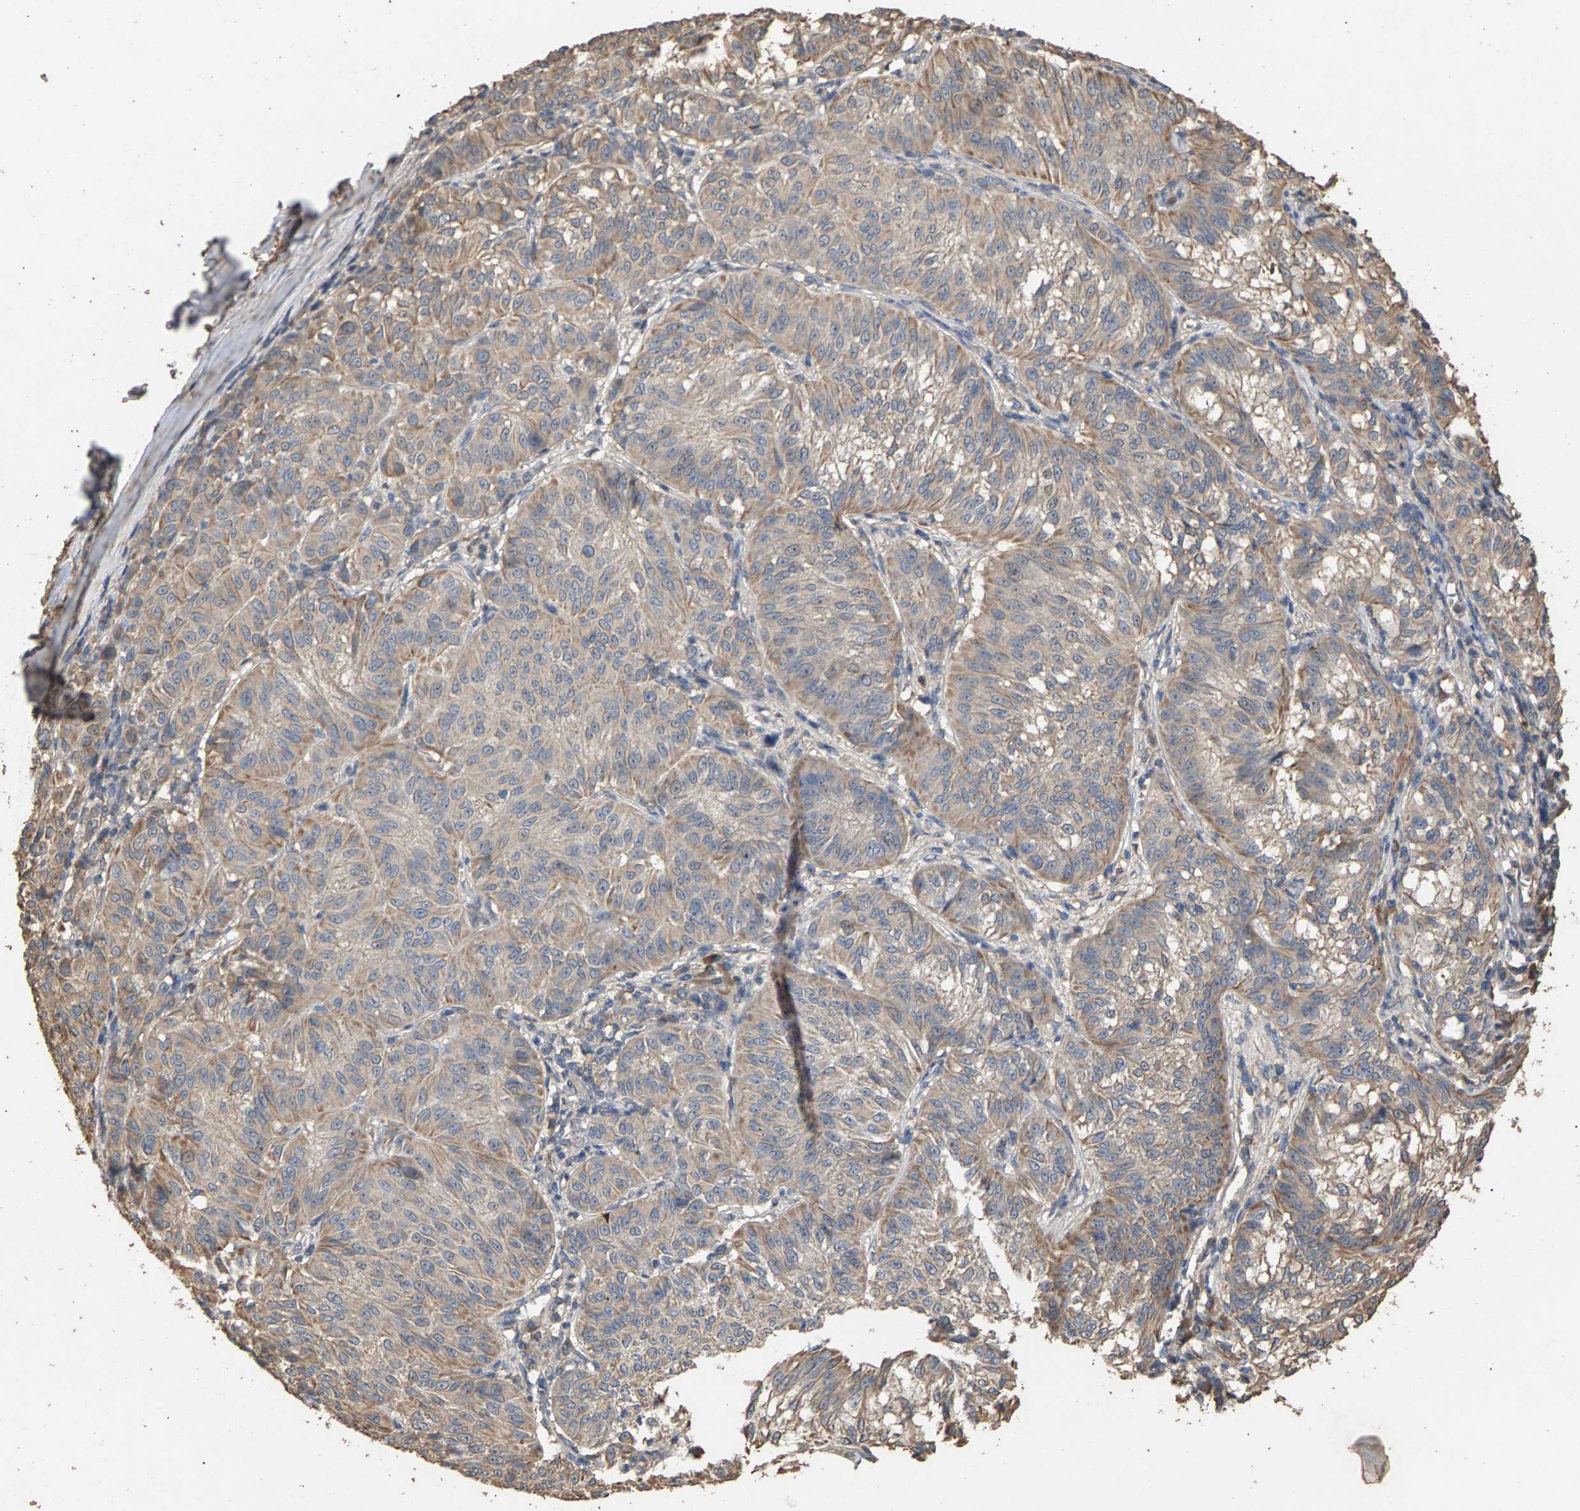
{"staining": {"intensity": "weak", "quantity": "<25%", "location": "cytoplasmic/membranous"}, "tissue": "melanoma", "cell_type": "Tumor cells", "image_type": "cancer", "snomed": [{"axis": "morphology", "description": "Malignant melanoma, NOS"}, {"axis": "topography", "description": "Skin"}], "caption": "Tumor cells show no significant protein staining in malignant melanoma.", "gene": "HTRA3", "patient": {"sex": "female", "age": 72}}